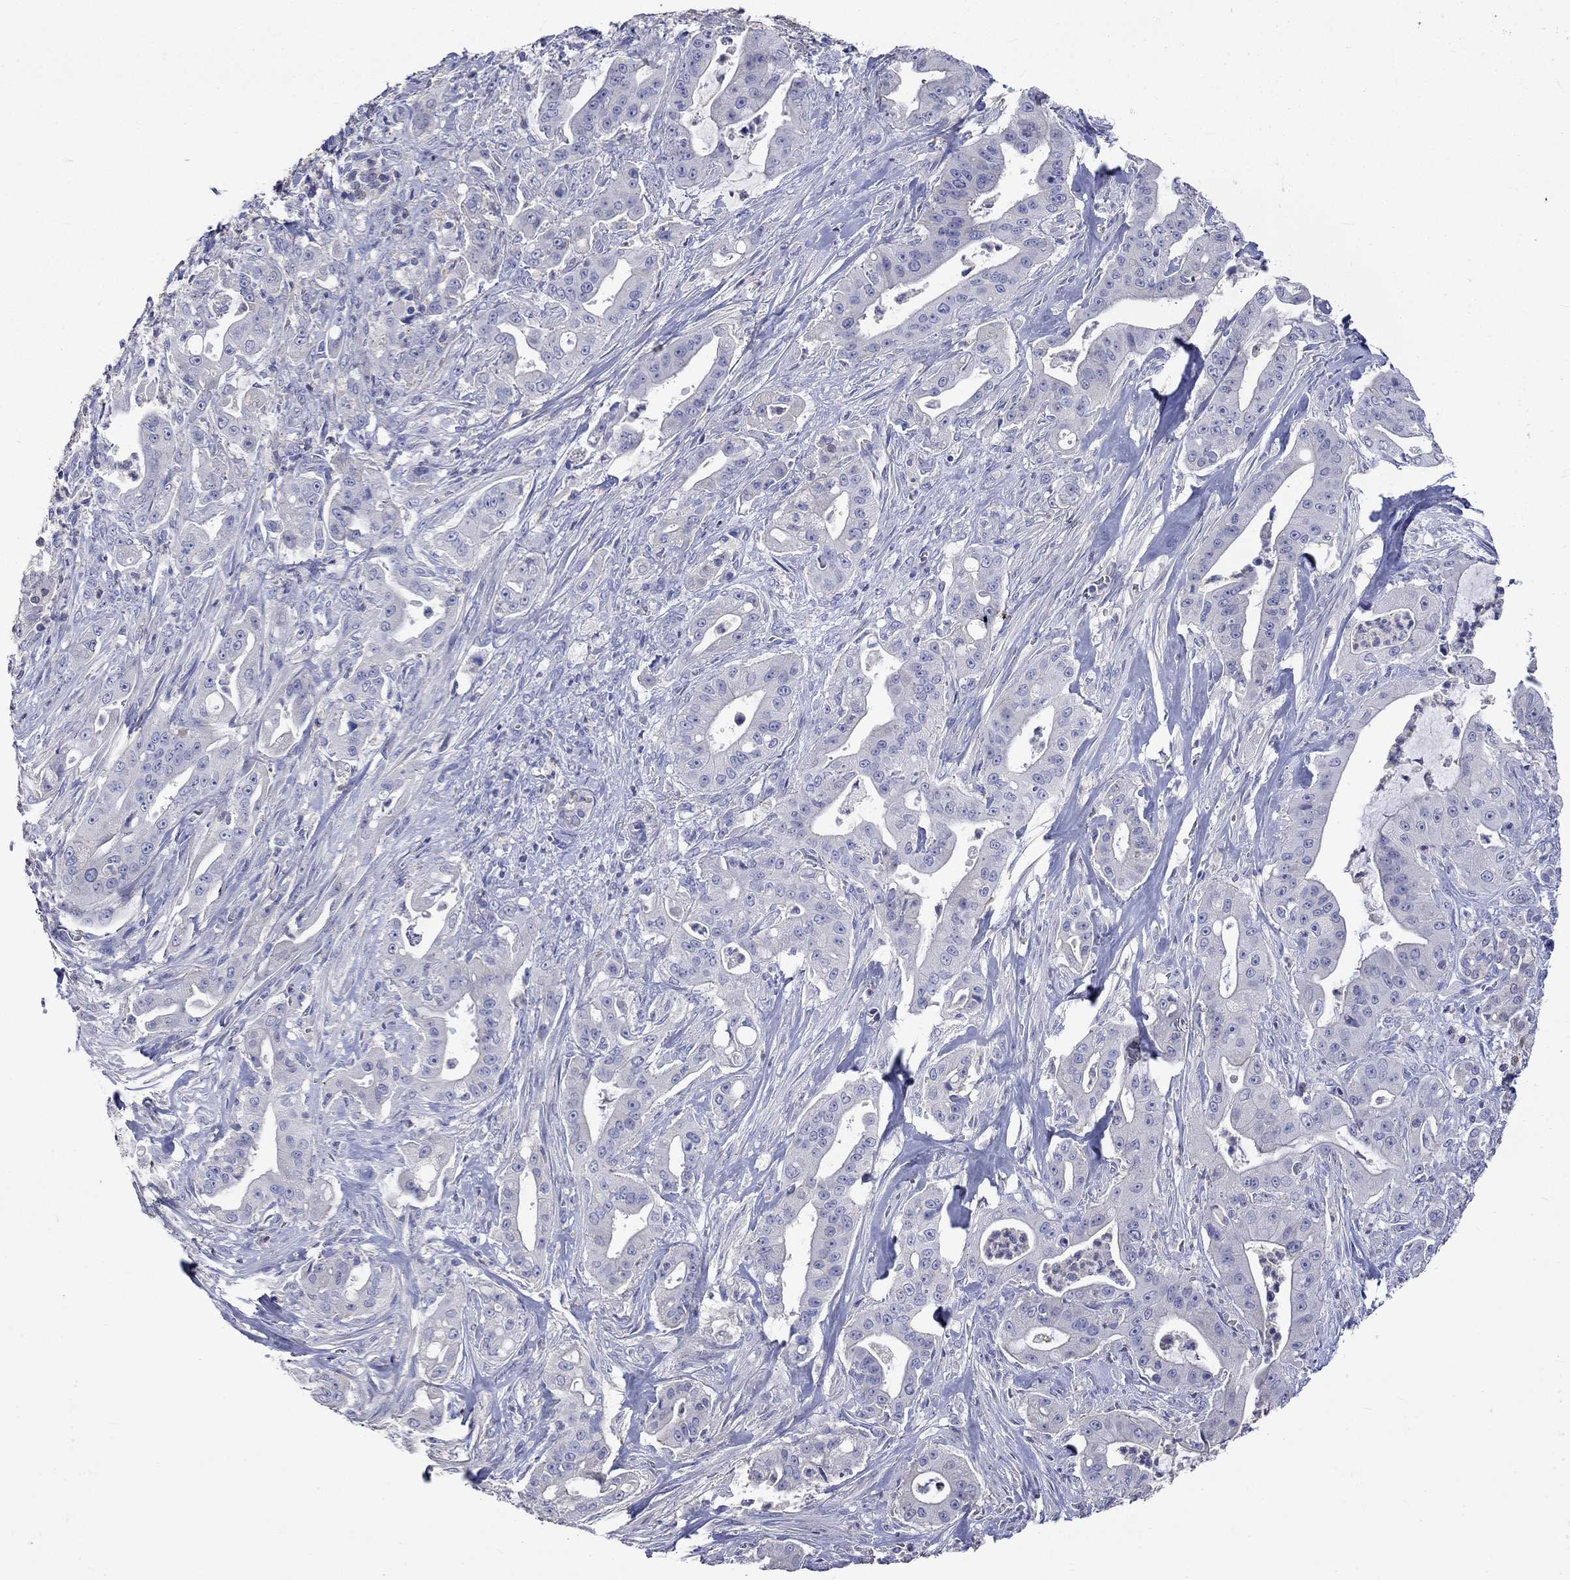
{"staining": {"intensity": "negative", "quantity": "none", "location": "none"}, "tissue": "pancreatic cancer", "cell_type": "Tumor cells", "image_type": "cancer", "snomed": [{"axis": "morphology", "description": "Normal tissue, NOS"}, {"axis": "morphology", "description": "Inflammation, NOS"}, {"axis": "morphology", "description": "Adenocarcinoma, NOS"}, {"axis": "topography", "description": "Pancreas"}], "caption": "Pancreatic cancer (adenocarcinoma) was stained to show a protein in brown. There is no significant staining in tumor cells.", "gene": "LRFN4", "patient": {"sex": "male", "age": 57}}